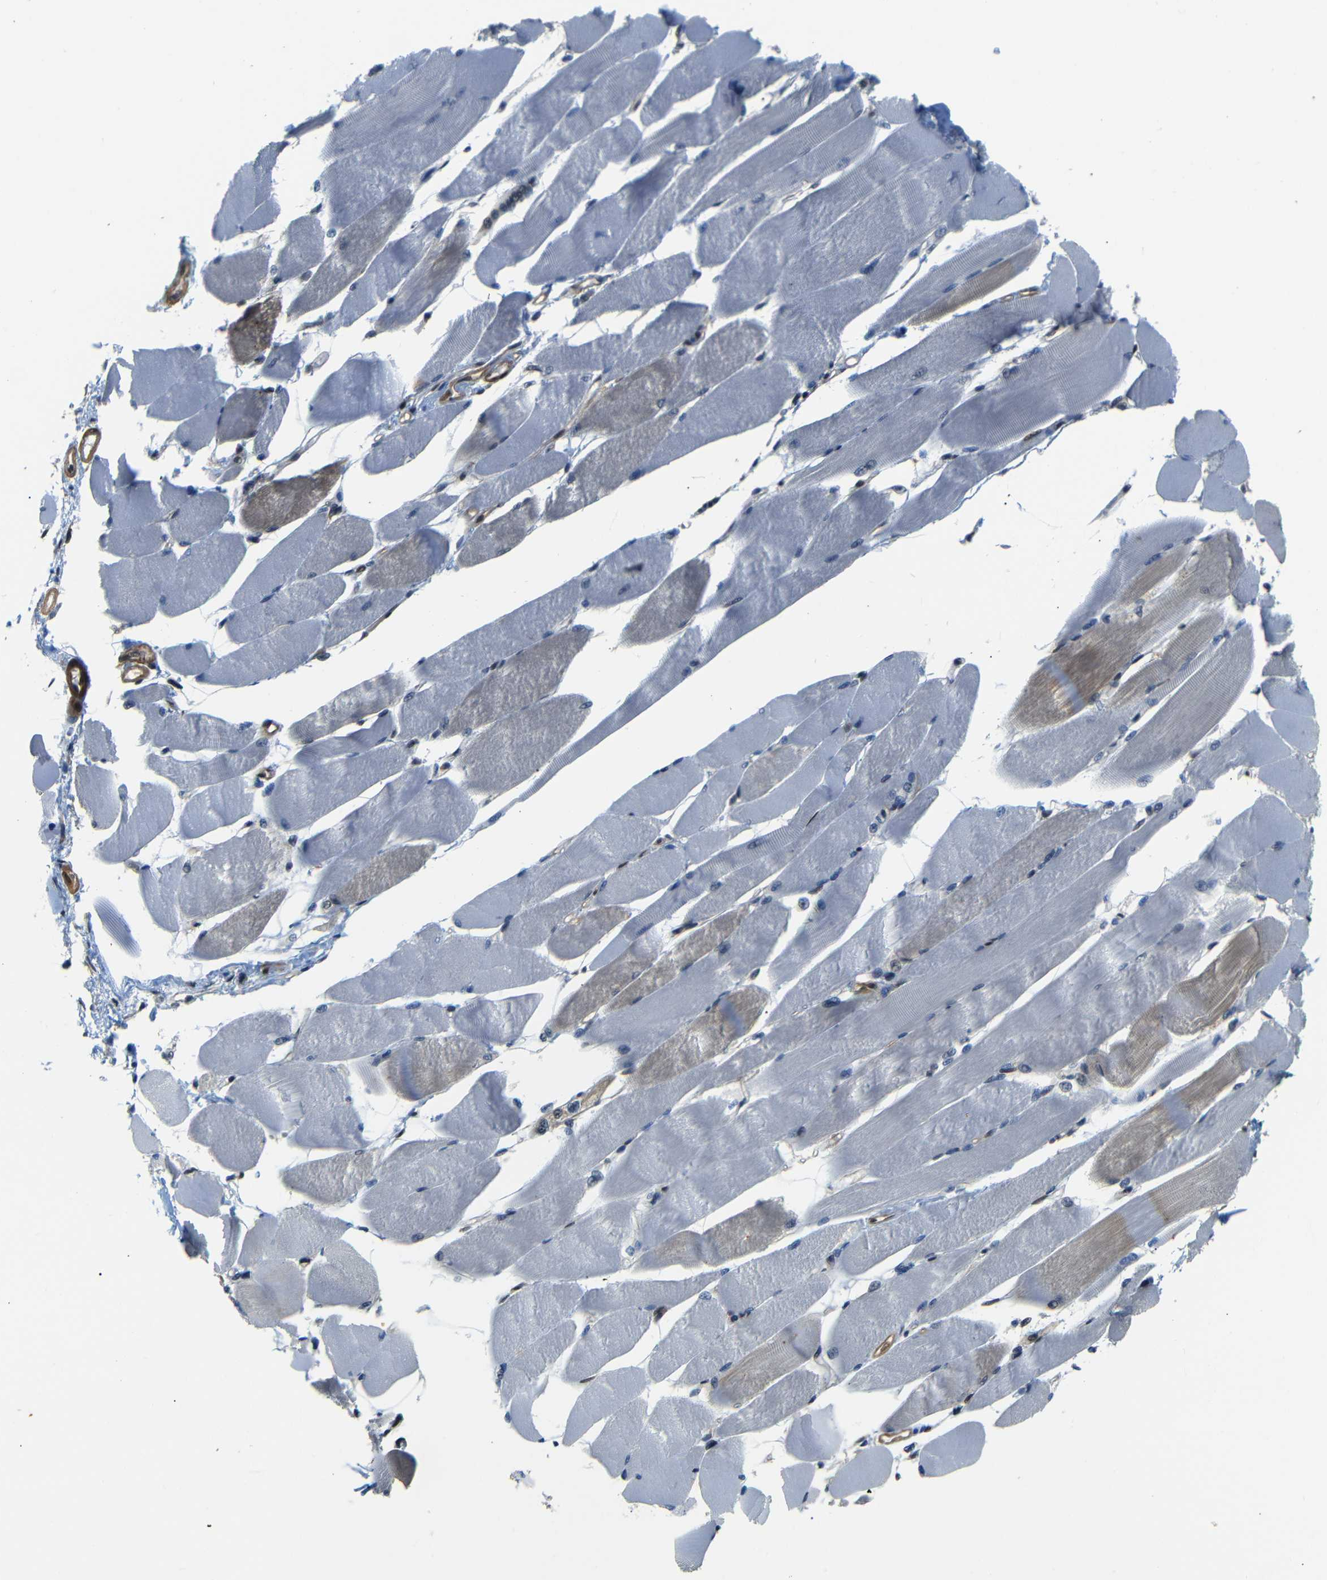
{"staining": {"intensity": "moderate", "quantity": "25%-75%", "location": "cytoplasmic/membranous"}, "tissue": "skeletal muscle", "cell_type": "Myocytes", "image_type": "normal", "snomed": [{"axis": "morphology", "description": "Normal tissue, NOS"}, {"axis": "topography", "description": "Skeletal muscle"}, {"axis": "topography", "description": "Peripheral nerve tissue"}], "caption": "This is a photomicrograph of immunohistochemistry (IHC) staining of normal skeletal muscle, which shows moderate expression in the cytoplasmic/membranous of myocytes.", "gene": "YAP1", "patient": {"sex": "female", "age": 84}}